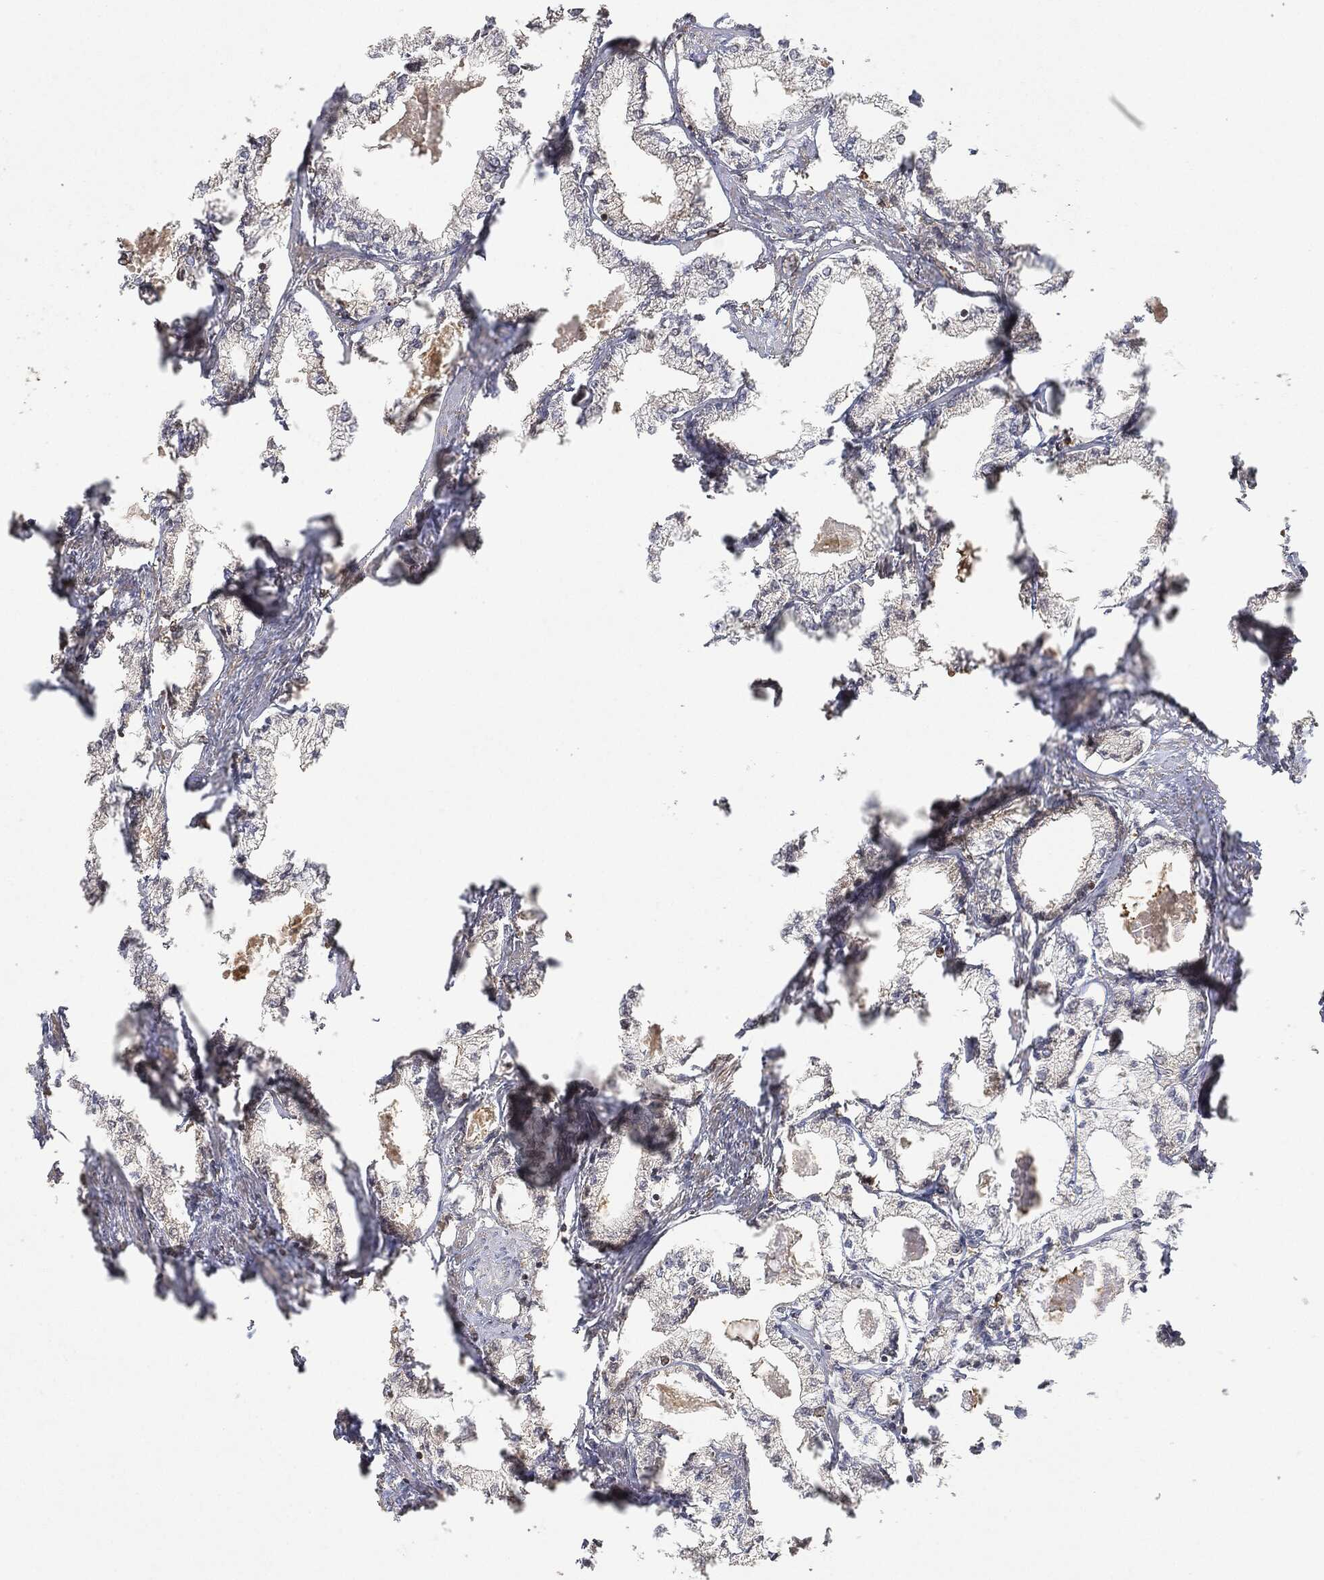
{"staining": {"intensity": "negative", "quantity": "none", "location": "none"}, "tissue": "prostate cancer", "cell_type": "Tumor cells", "image_type": "cancer", "snomed": [{"axis": "morphology", "description": "Adenocarcinoma, NOS"}, {"axis": "topography", "description": "Prostate"}], "caption": "A histopathology image of human prostate cancer is negative for staining in tumor cells.", "gene": "TPT1", "patient": {"sex": "male", "age": 56}}